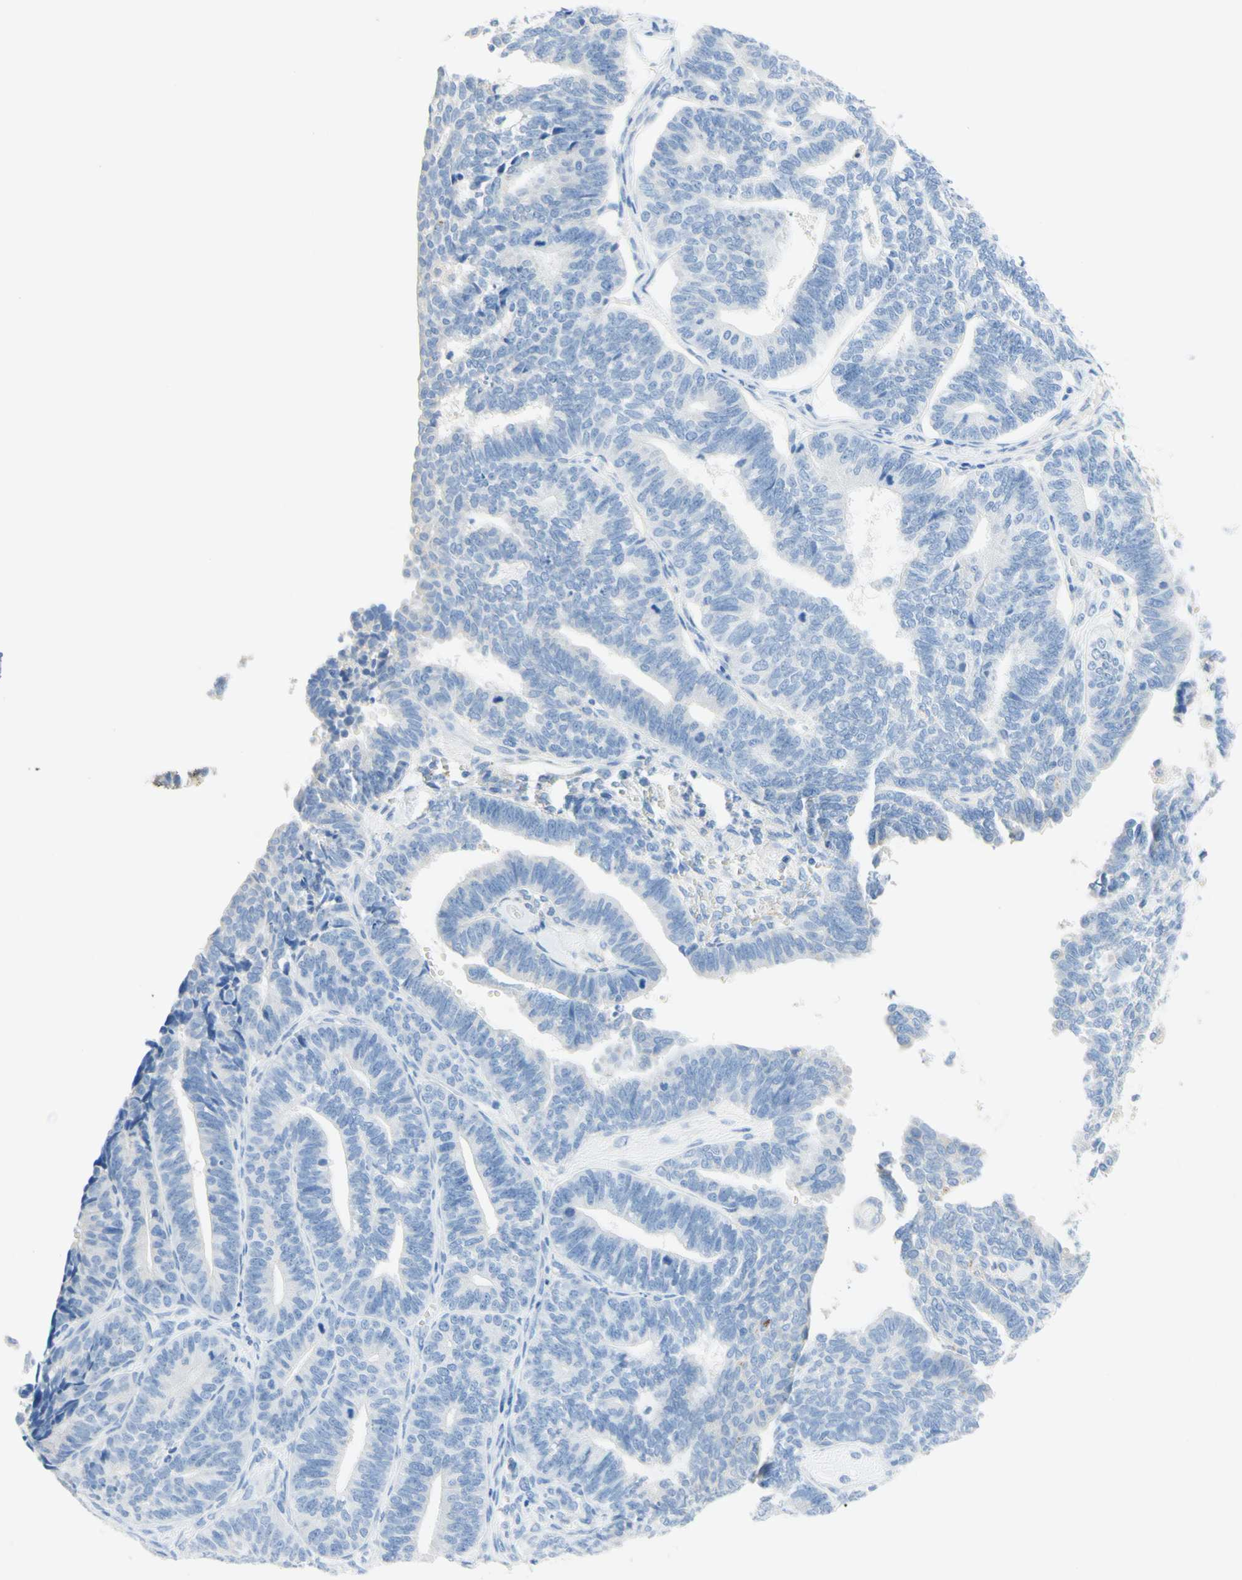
{"staining": {"intensity": "negative", "quantity": "none", "location": "none"}, "tissue": "endometrial cancer", "cell_type": "Tumor cells", "image_type": "cancer", "snomed": [{"axis": "morphology", "description": "Adenocarcinoma, NOS"}, {"axis": "topography", "description": "Endometrium"}], "caption": "This is a photomicrograph of IHC staining of adenocarcinoma (endometrial), which shows no staining in tumor cells.", "gene": "IL6ST", "patient": {"sex": "female", "age": 70}}